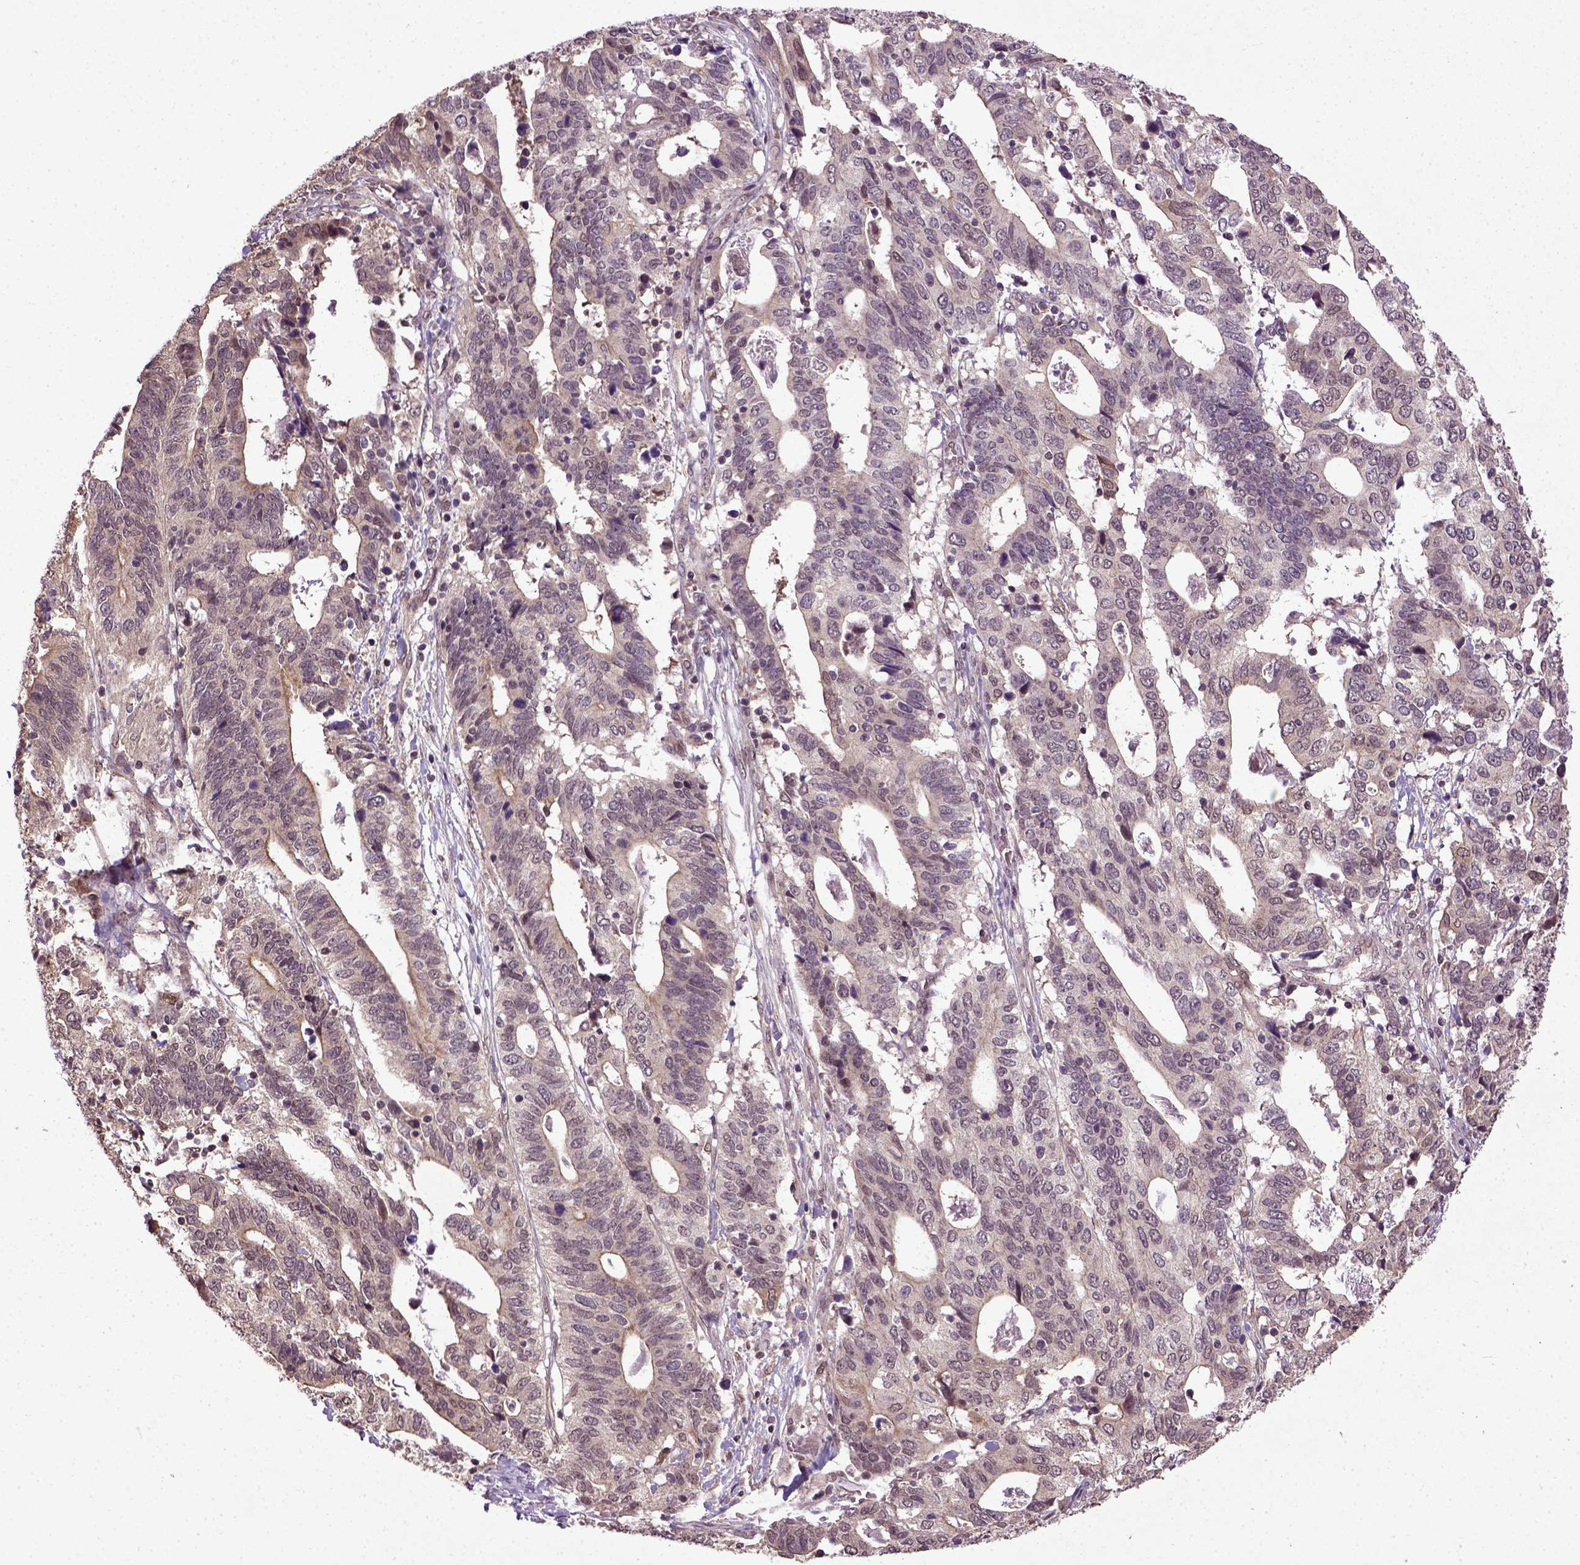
{"staining": {"intensity": "weak", "quantity": ">75%", "location": "cytoplasmic/membranous"}, "tissue": "stomach cancer", "cell_type": "Tumor cells", "image_type": "cancer", "snomed": [{"axis": "morphology", "description": "Adenocarcinoma, NOS"}, {"axis": "topography", "description": "Stomach, upper"}], "caption": "A histopathology image of adenocarcinoma (stomach) stained for a protein exhibits weak cytoplasmic/membranous brown staining in tumor cells.", "gene": "UBA3", "patient": {"sex": "female", "age": 67}}